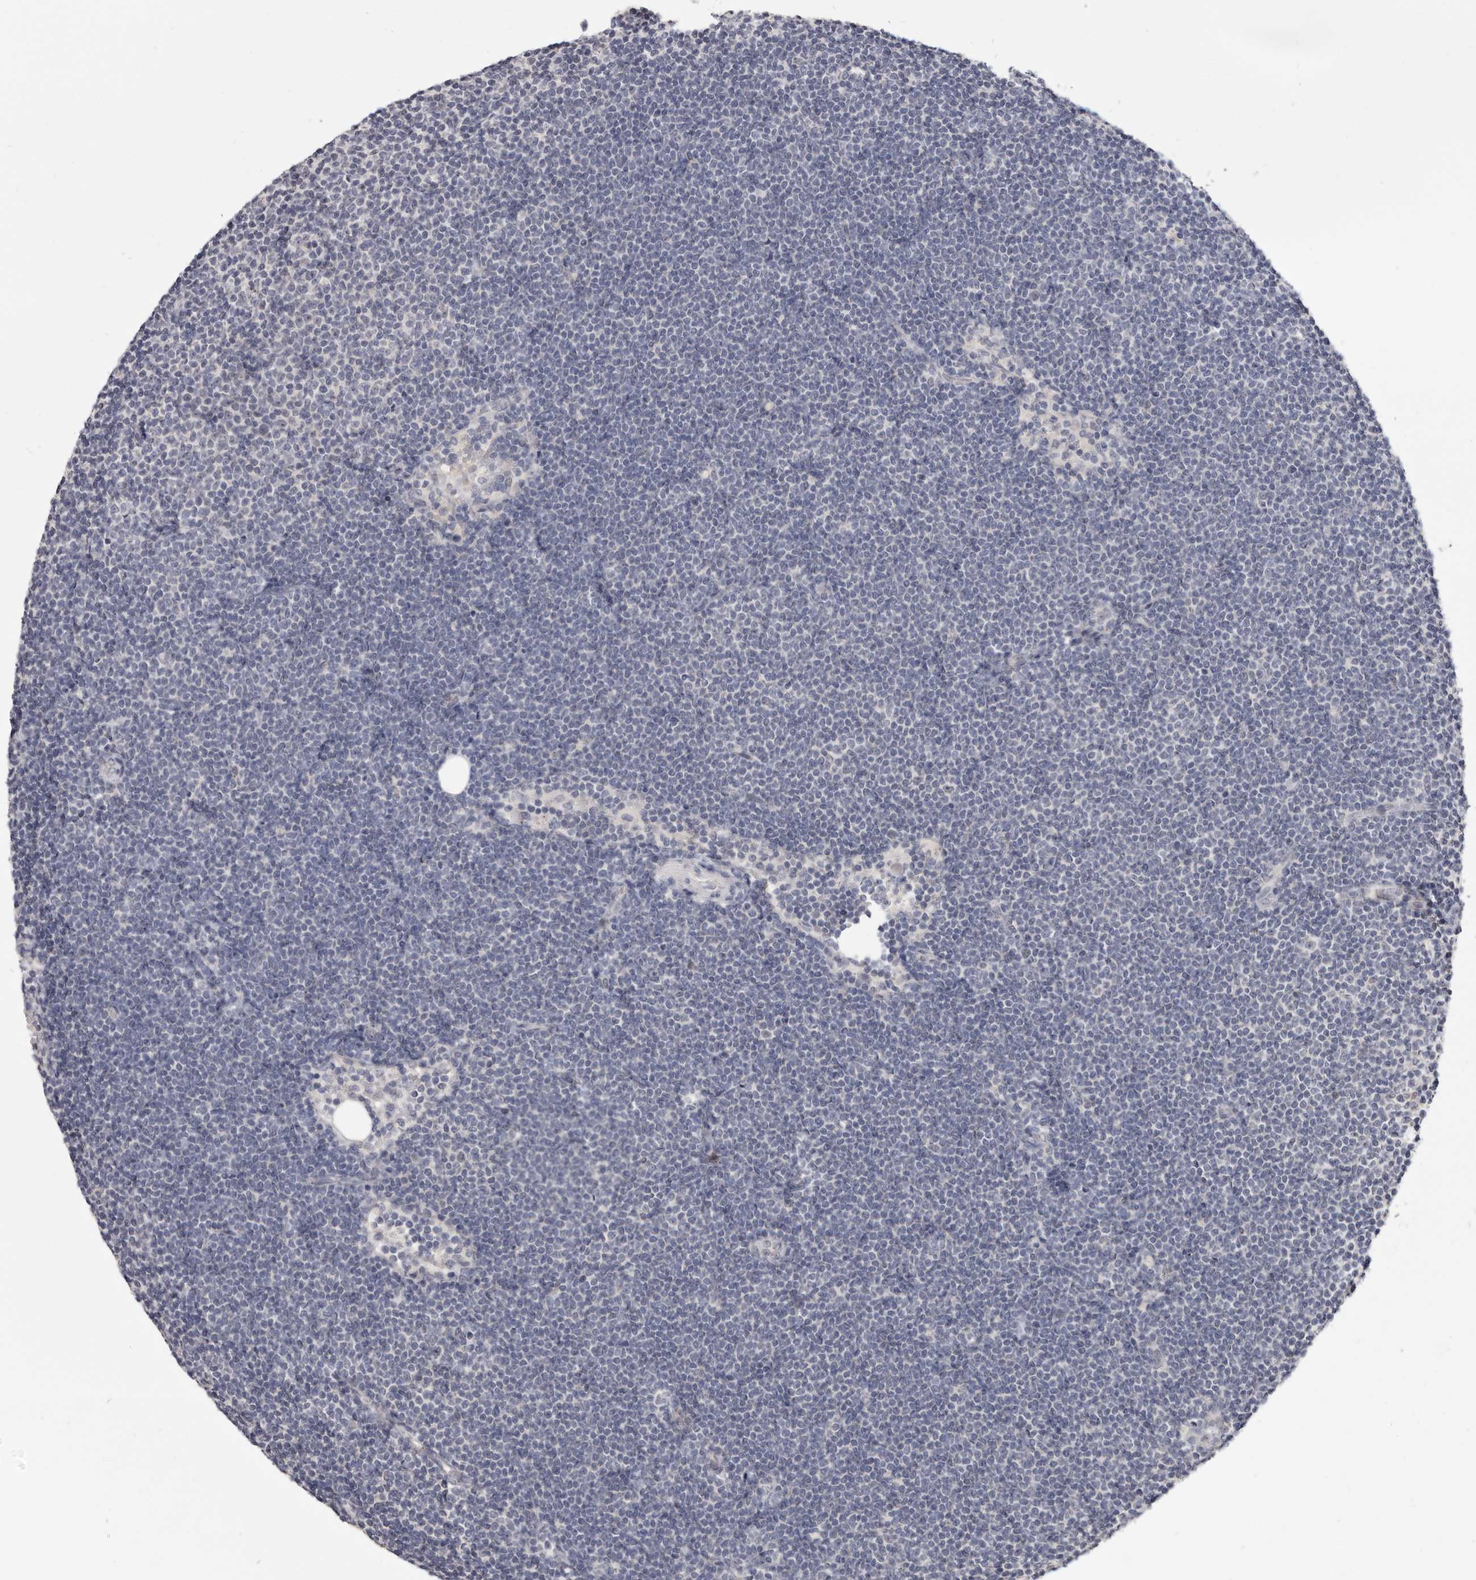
{"staining": {"intensity": "negative", "quantity": "none", "location": "none"}, "tissue": "lymphoma", "cell_type": "Tumor cells", "image_type": "cancer", "snomed": [{"axis": "morphology", "description": "Malignant lymphoma, non-Hodgkin's type, Low grade"}, {"axis": "topography", "description": "Lymph node"}], "caption": "DAB immunohistochemical staining of malignant lymphoma, non-Hodgkin's type (low-grade) reveals no significant staining in tumor cells.", "gene": "CGN", "patient": {"sex": "female", "age": 53}}